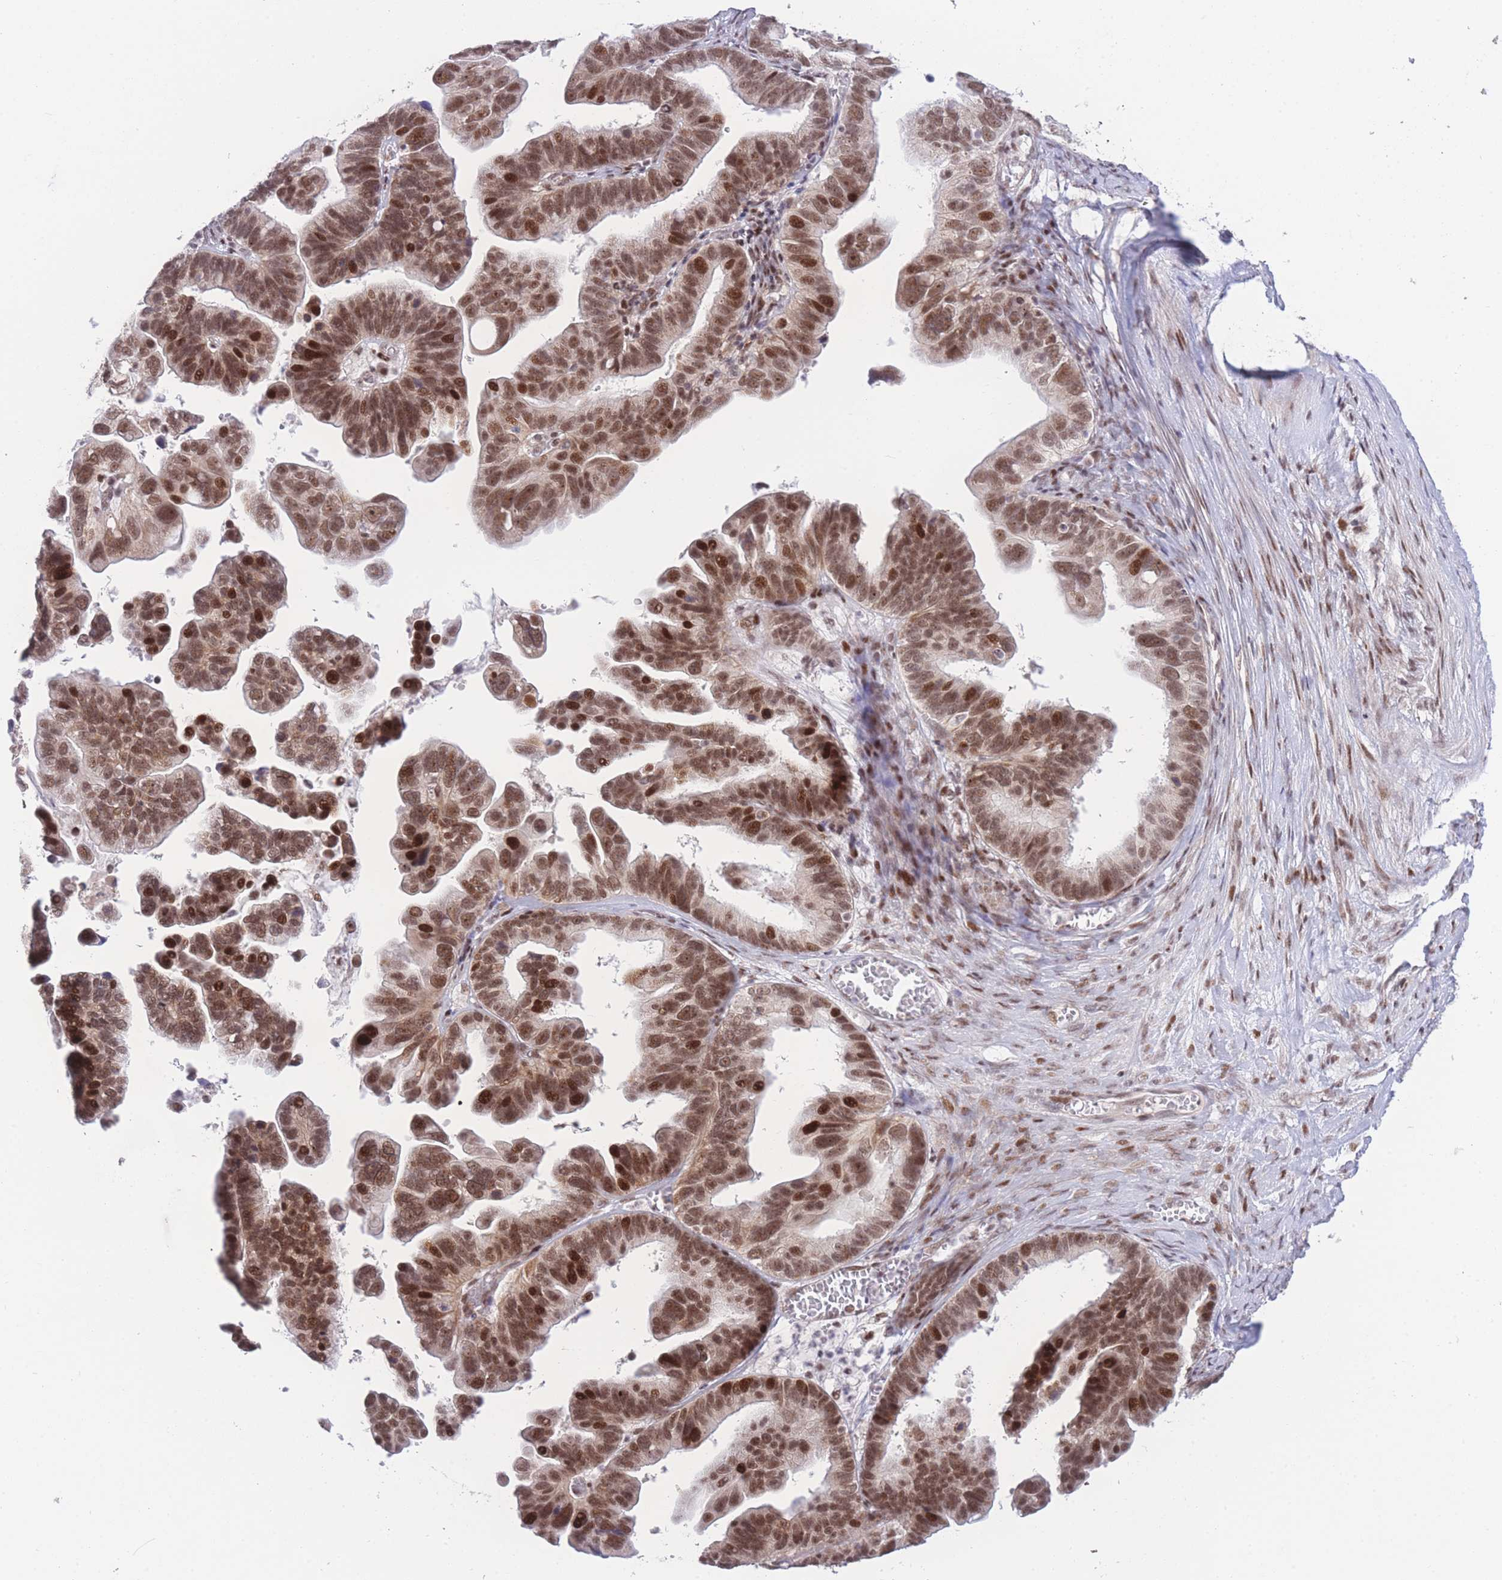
{"staining": {"intensity": "strong", "quantity": ">75%", "location": "nuclear"}, "tissue": "ovarian cancer", "cell_type": "Tumor cells", "image_type": "cancer", "snomed": [{"axis": "morphology", "description": "Cystadenocarcinoma, serous, NOS"}, {"axis": "topography", "description": "Ovary"}], "caption": "This is an image of IHC staining of serous cystadenocarcinoma (ovarian), which shows strong positivity in the nuclear of tumor cells.", "gene": "PCIF1", "patient": {"sex": "female", "age": 56}}